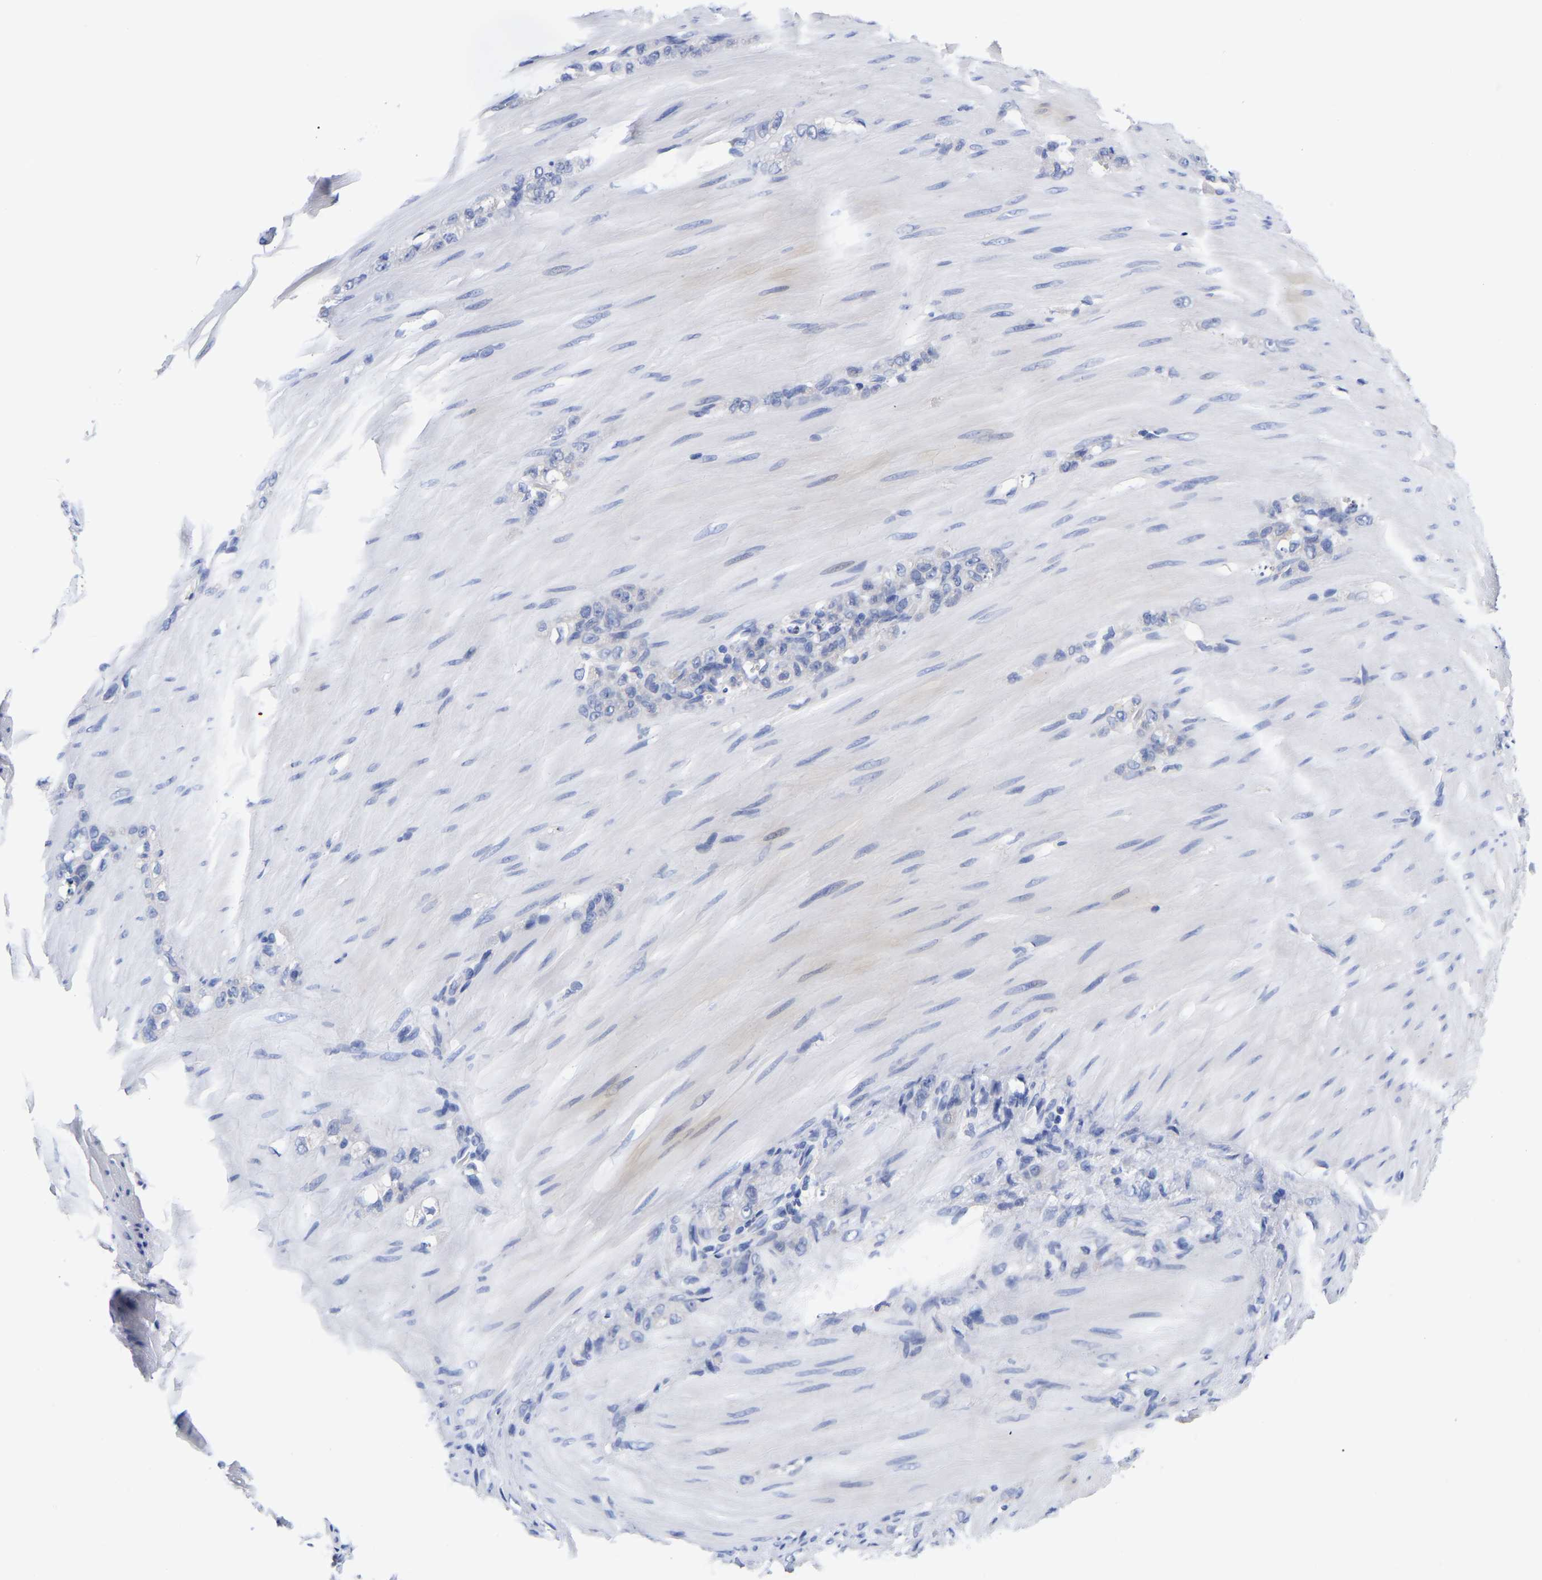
{"staining": {"intensity": "negative", "quantity": "none", "location": "none"}, "tissue": "stomach cancer", "cell_type": "Tumor cells", "image_type": "cancer", "snomed": [{"axis": "morphology", "description": "Normal tissue, NOS"}, {"axis": "morphology", "description": "Adenocarcinoma, NOS"}, {"axis": "topography", "description": "Stomach"}], "caption": "Micrograph shows no significant protein positivity in tumor cells of stomach adenocarcinoma.", "gene": "CFAP298", "patient": {"sex": "male", "age": 82}}